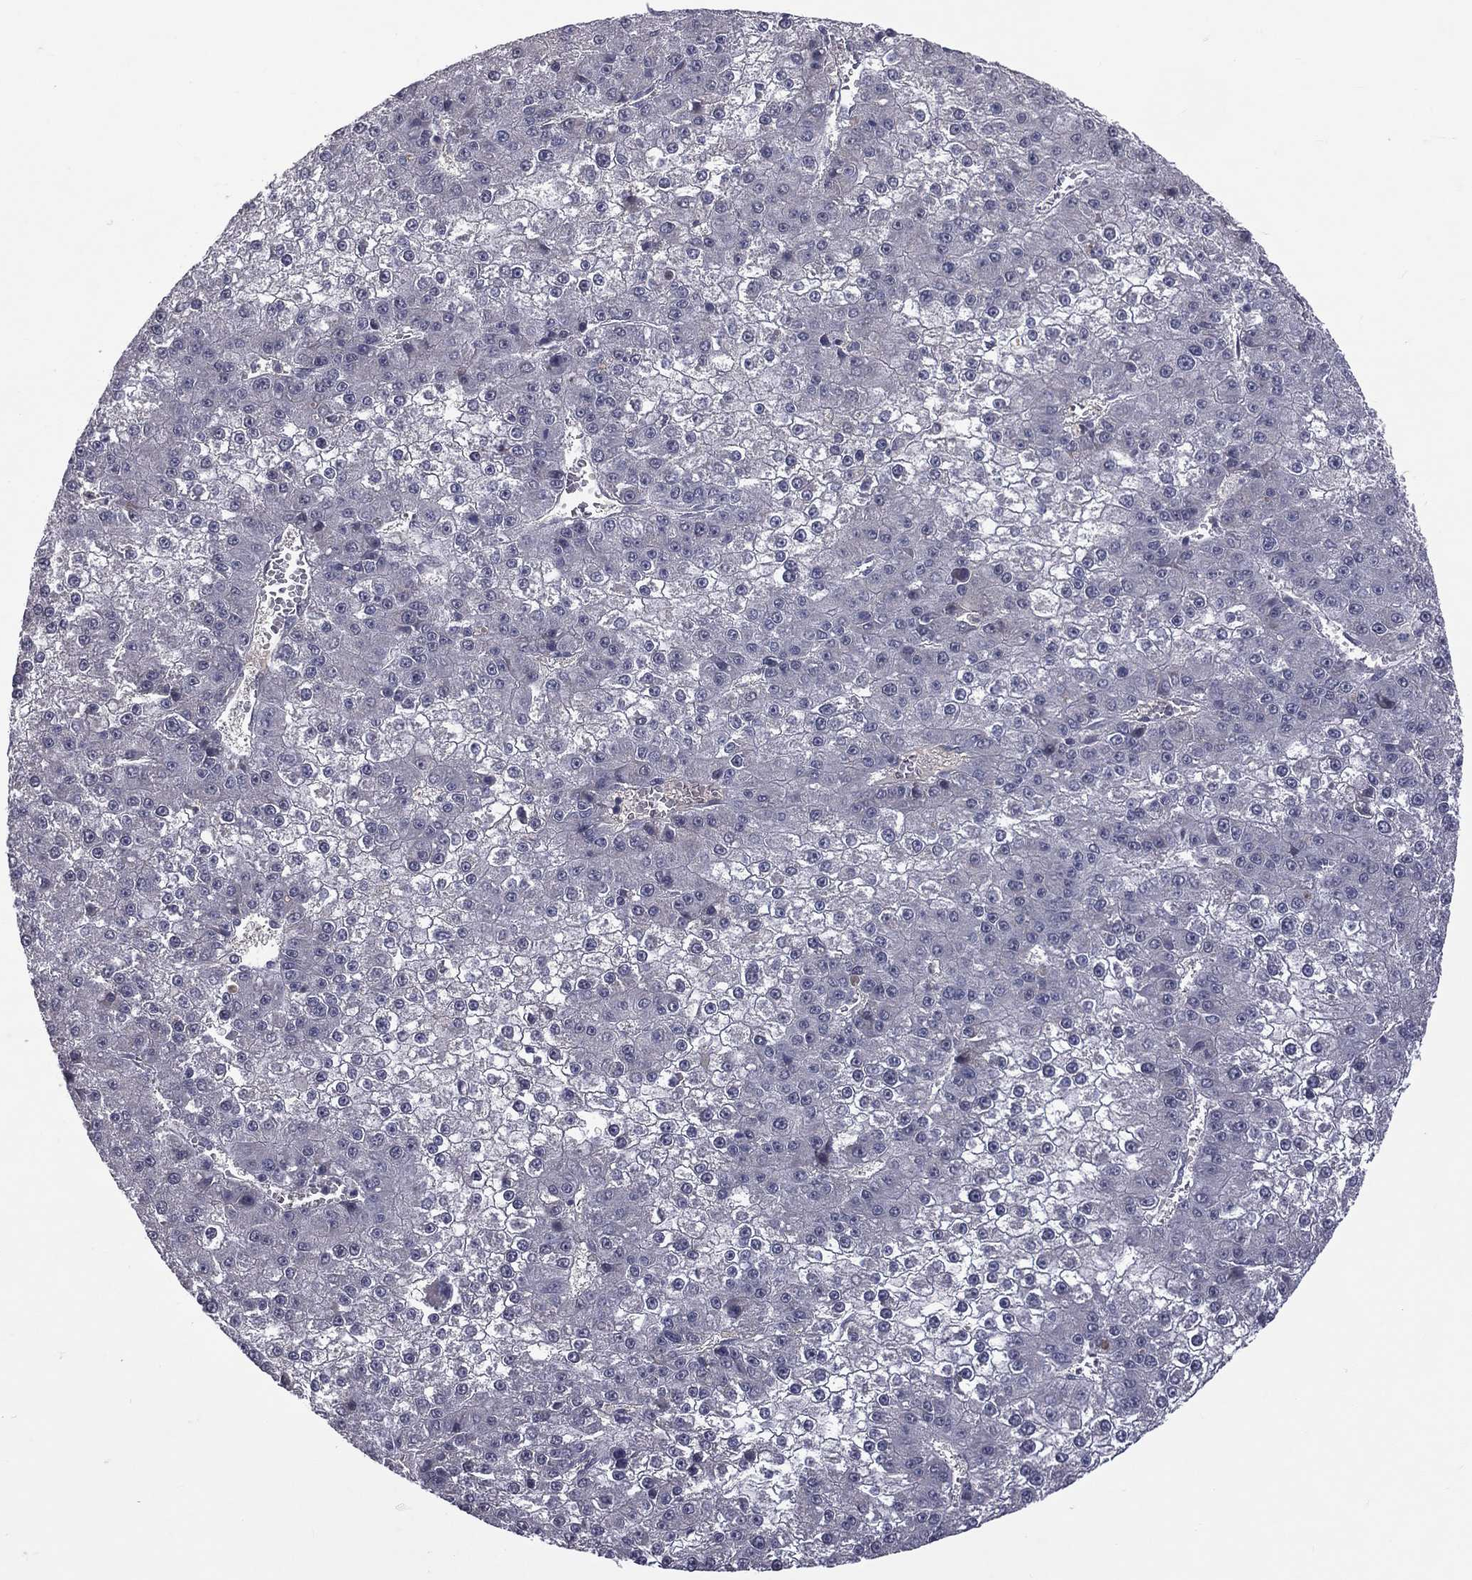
{"staining": {"intensity": "negative", "quantity": "none", "location": "none"}, "tissue": "liver cancer", "cell_type": "Tumor cells", "image_type": "cancer", "snomed": [{"axis": "morphology", "description": "Carcinoma, Hepatocellular, NOS"}, {"axis": "topography", "description": "Liver"}], "caption": "Tumor cells are negative for protein expression in human hepatocellular carcinoma (liver). Brightfield microscopy of IHC stained with DAB (brown) and hematoxylin (blue), captured at high magnification.", "gene": "DSG4", "patient": {"sex": "female", "age": 73}}